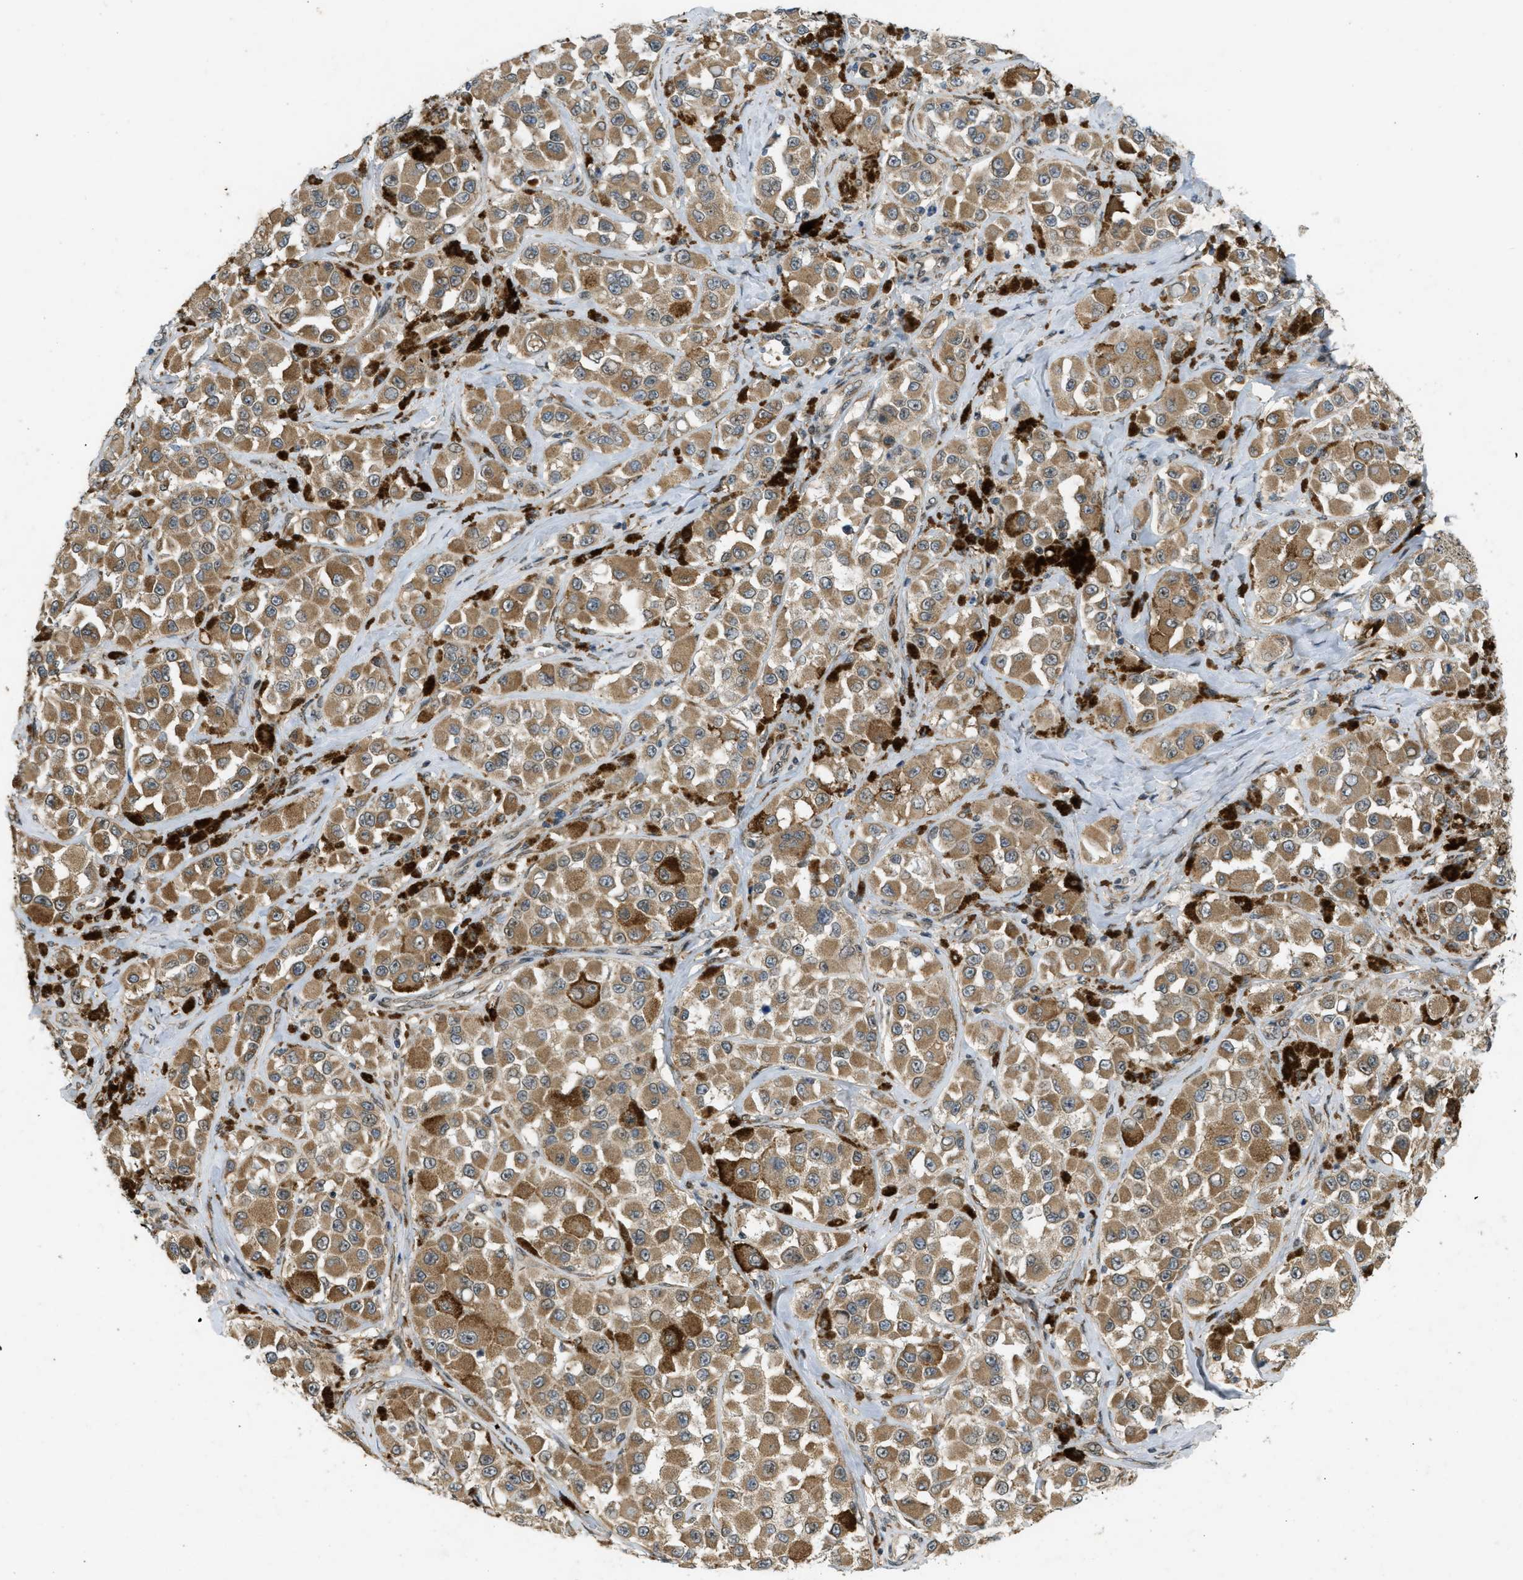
{"staining": {"intensity": "moderate", "quantity": ">75%", "location": "cytoplasmic/membranous"}, "tissue": "melanoma", "cell_type": "Tumor cells", "image_type": "cancer", "snomed": [{"axis": "morphology", "description": "Malignant melanoma, NOS"}, {"axis": "topography", "description": "Skin"}], "caption": "Immunohistochemical staining of human melanoma displays medium levels of moderate cytoplasmic/membranous staining in approximately >75% of tumor cells. (brown staining indicates protein expression, while blue staining denotes nuclei).", "gene": "IFNLR1", "patient": {"sex": "male", "age": 84}}